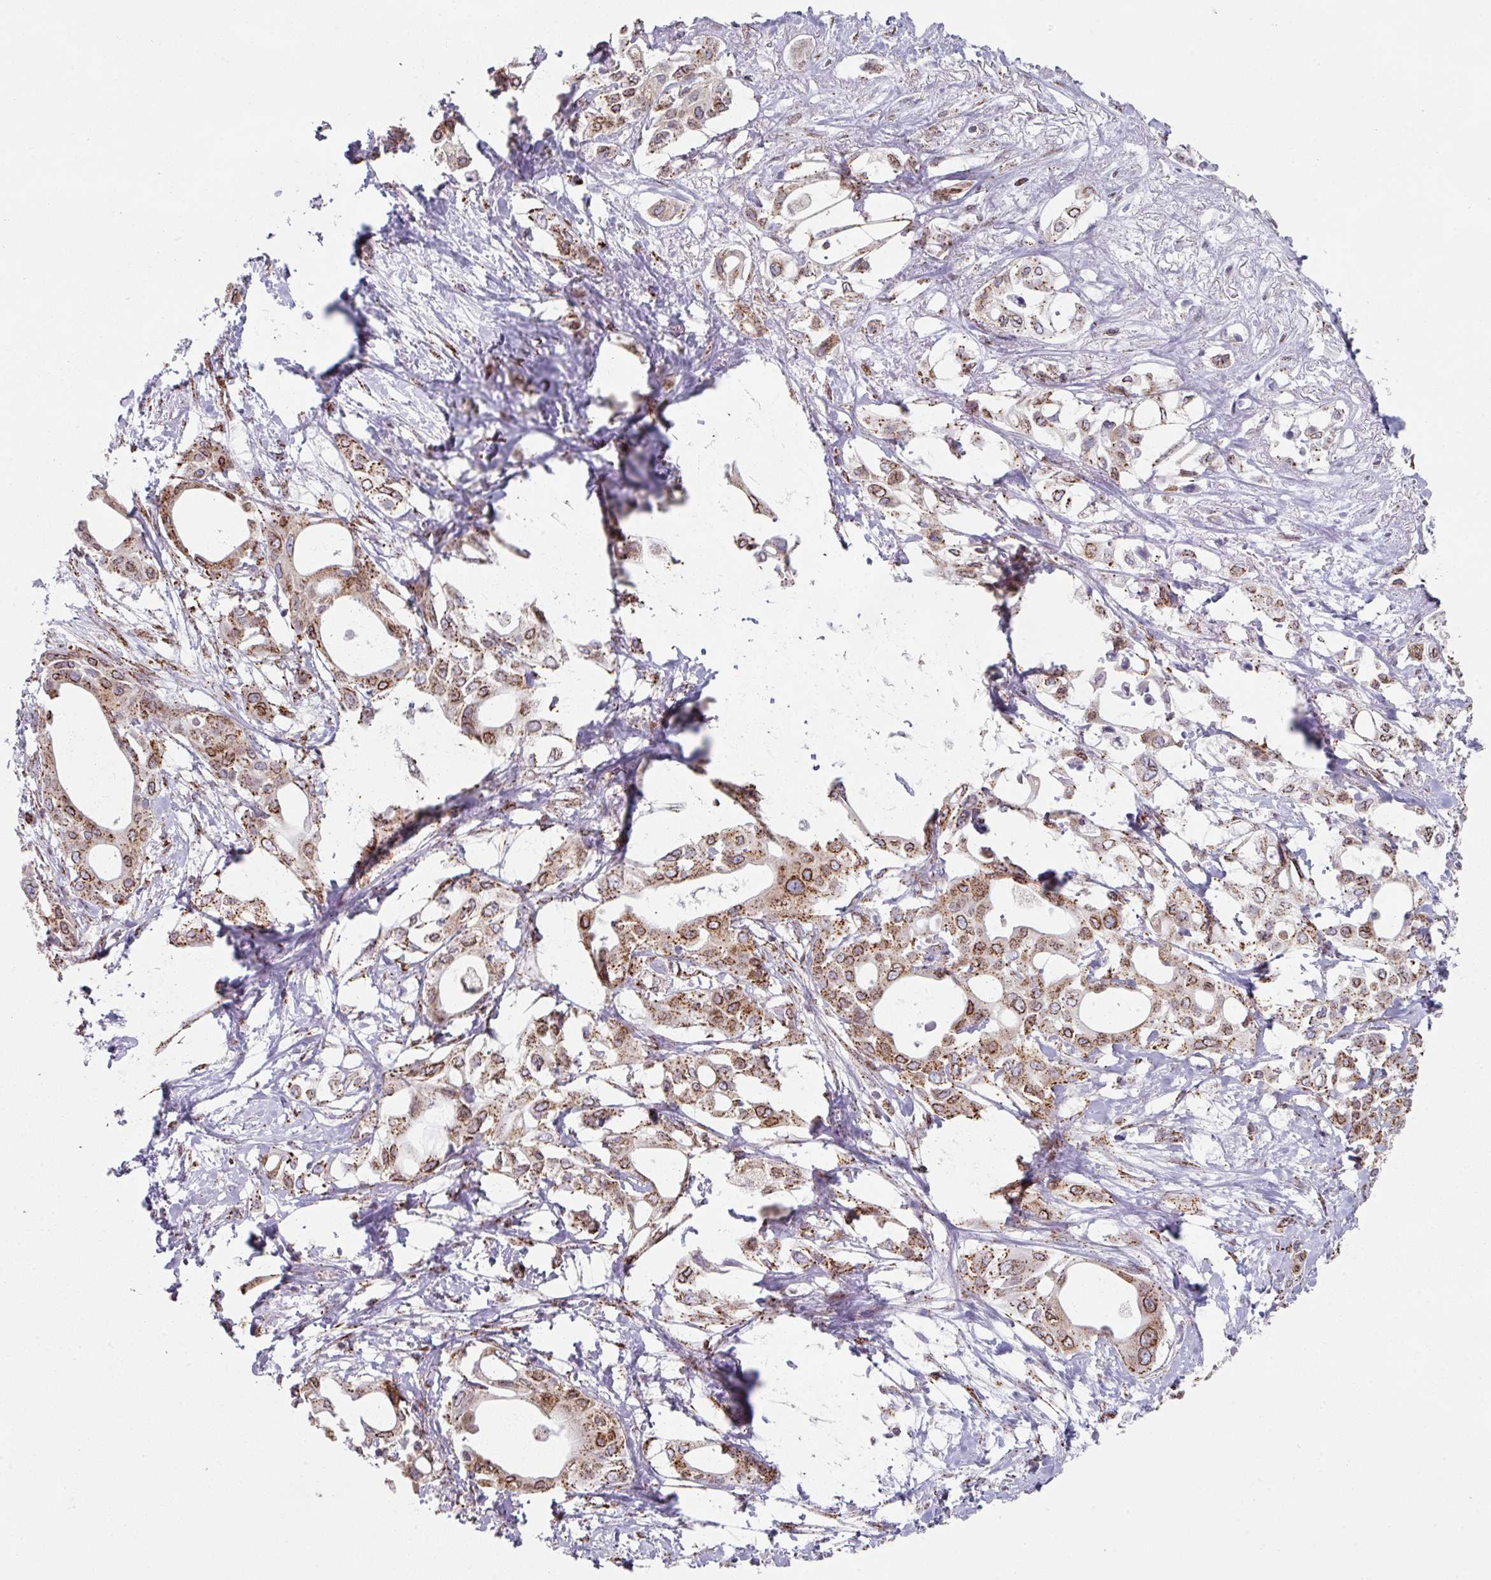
{"staining": {"intensity": "strong", "quantity": ">75%", "location": "cytoplasmic/membranous"}, "tissue": "pancreatic cancer", "cell_type": "Tumor cells", "image_type": "cancer", "snomed": [{"axis": "morphology", "description": "Adenocarcinoma, NOS"}, {"axis": "topography", "description": "Pancreas"}], "caption": "High-power microscopy captured an IHC photomicrograph of pancreatic cancer, revealing strong cytoplasmic/membranous expression in about >75% of tumor cells. (DAB = brown stain, brightfield microscopy at high magnification).", "gene": "CCDC85B", "patient": {"sex": "female", "age": 68}}